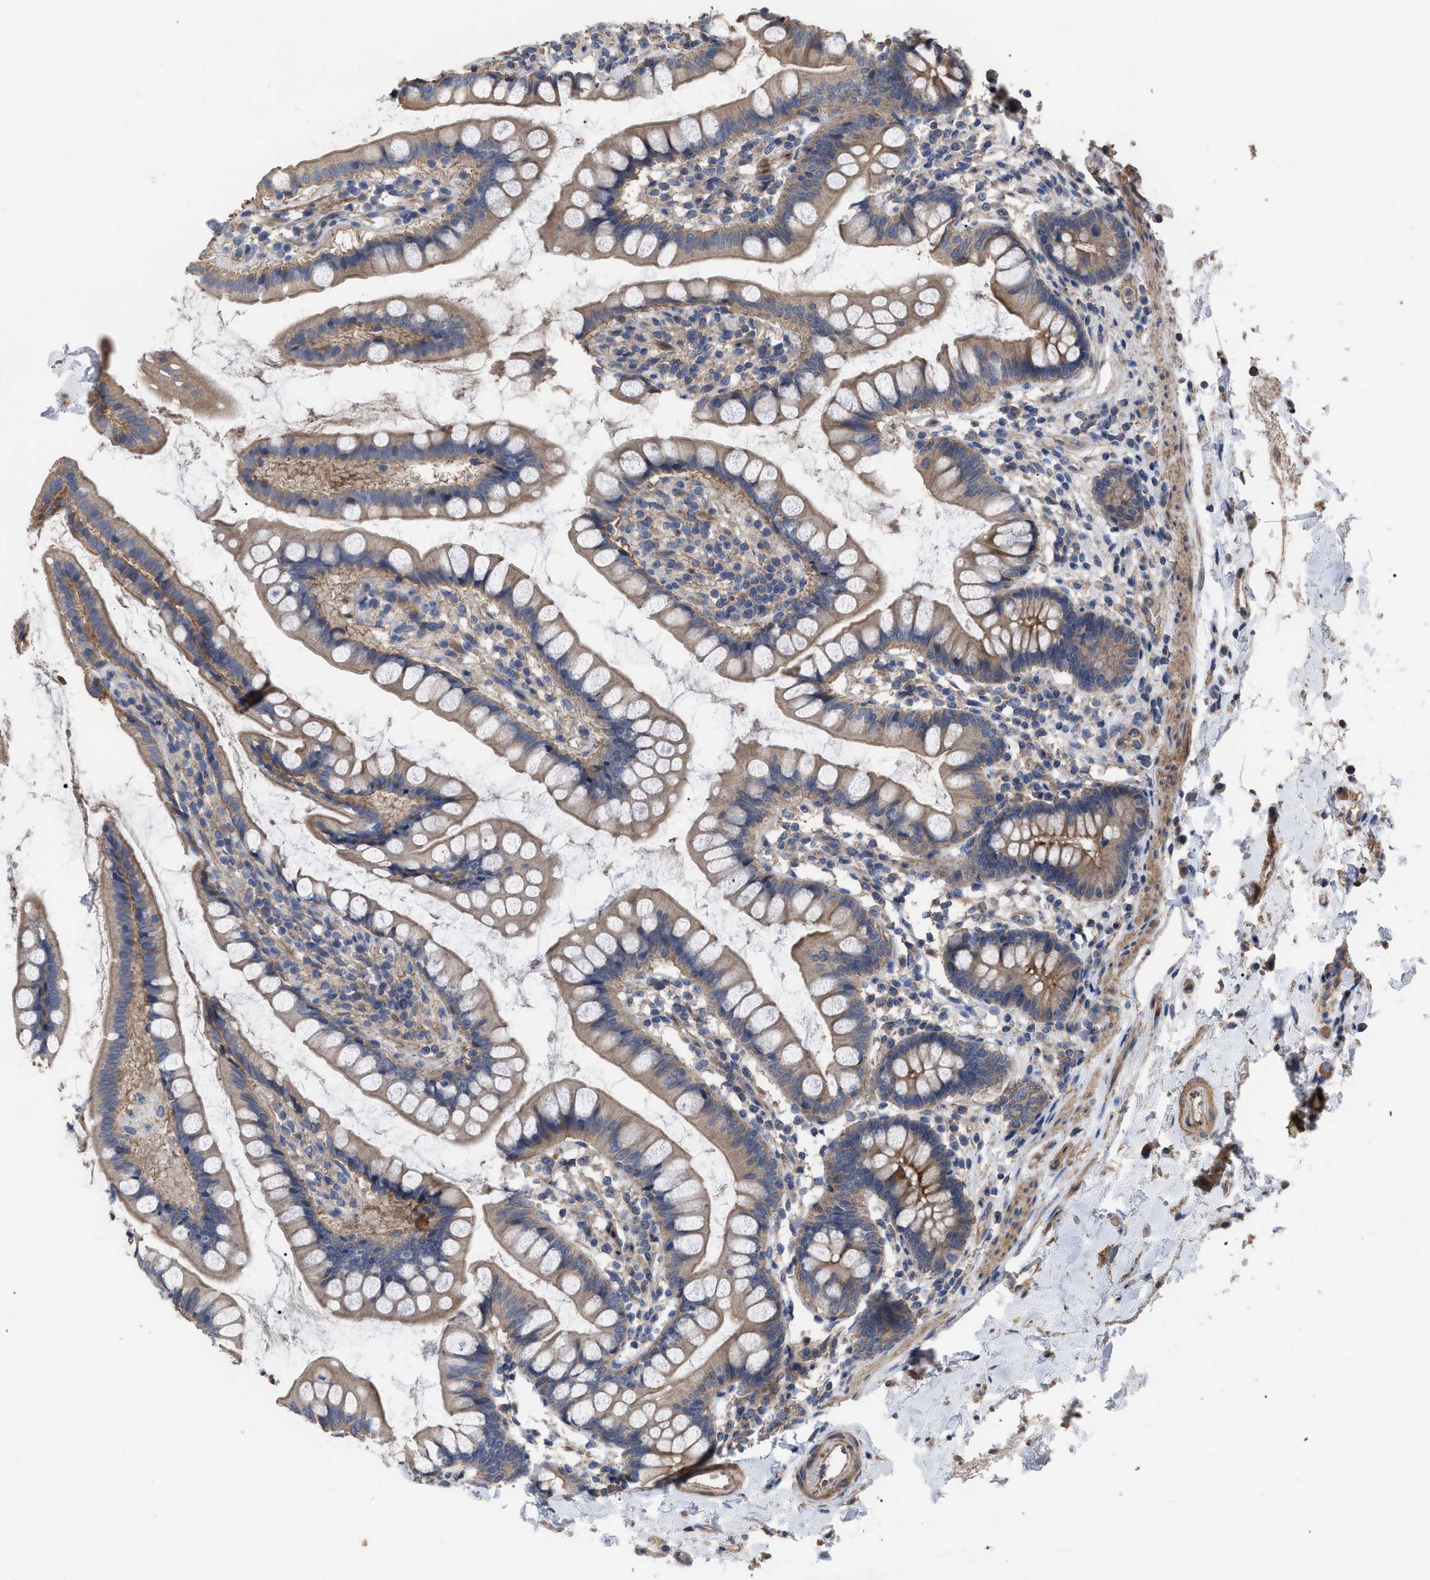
{"staining": {"intensity": "weak", "quantity": ">75%", "location": "cytoplasmic/membranous"}, "tissue": "small intestine", "cell_type": "Glandular cells", "image_type": "normal", "snomed": [{"axis": "morphology", "description": "Normal tissue, NOS"}, {"axis": "topography", "description": "Small intestine"}], "caption": "Immunohistochemical staining of benign human small intestine demonstrates low levels of weak cytoplasmic/membranous staining in about >75% of glandular cells.", "gene": "BTN2A1", "patient": {"sex": "female", "age": 84}}